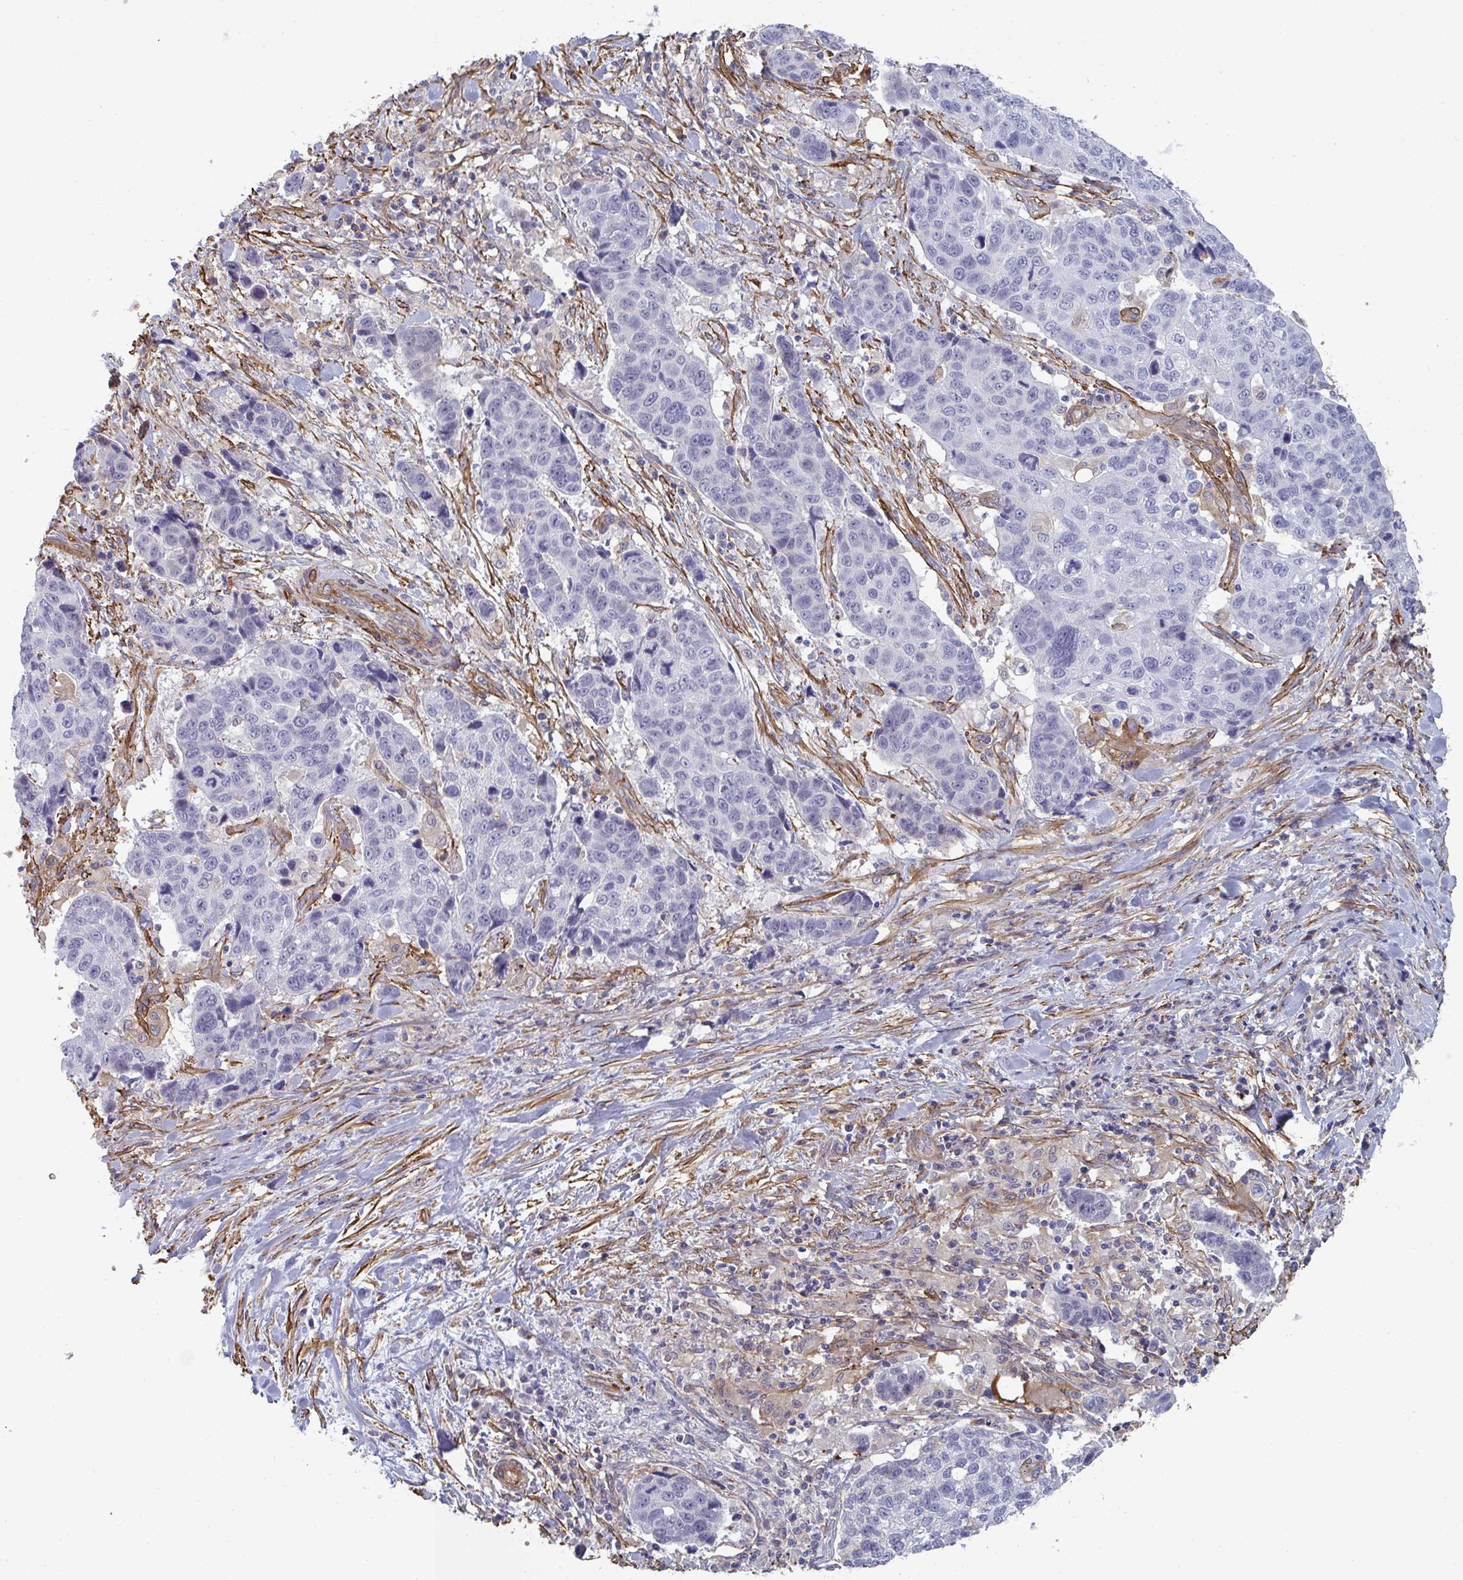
{"staining": {"intensity": "negative", "quantity": "none", "location": "none"}, "tissue": "lung cancer", "cell_type": "Tumor cells", "image_type": "cancer", "snomed": [{"axis": "morphology", "description": "Squamous cell carcinoma, NOS"}, {"axis": "topography", "description": "Lymph node"}, {"axis": "topography", "description": "Lung"}], "caption": "Lung cancer (squamous cell carcinoma) was stained to show a protein in brown. There is no significant positivity in tumor cells.", "gene": "NEURL4", "patient": {"sex": "male", "age": 61}}